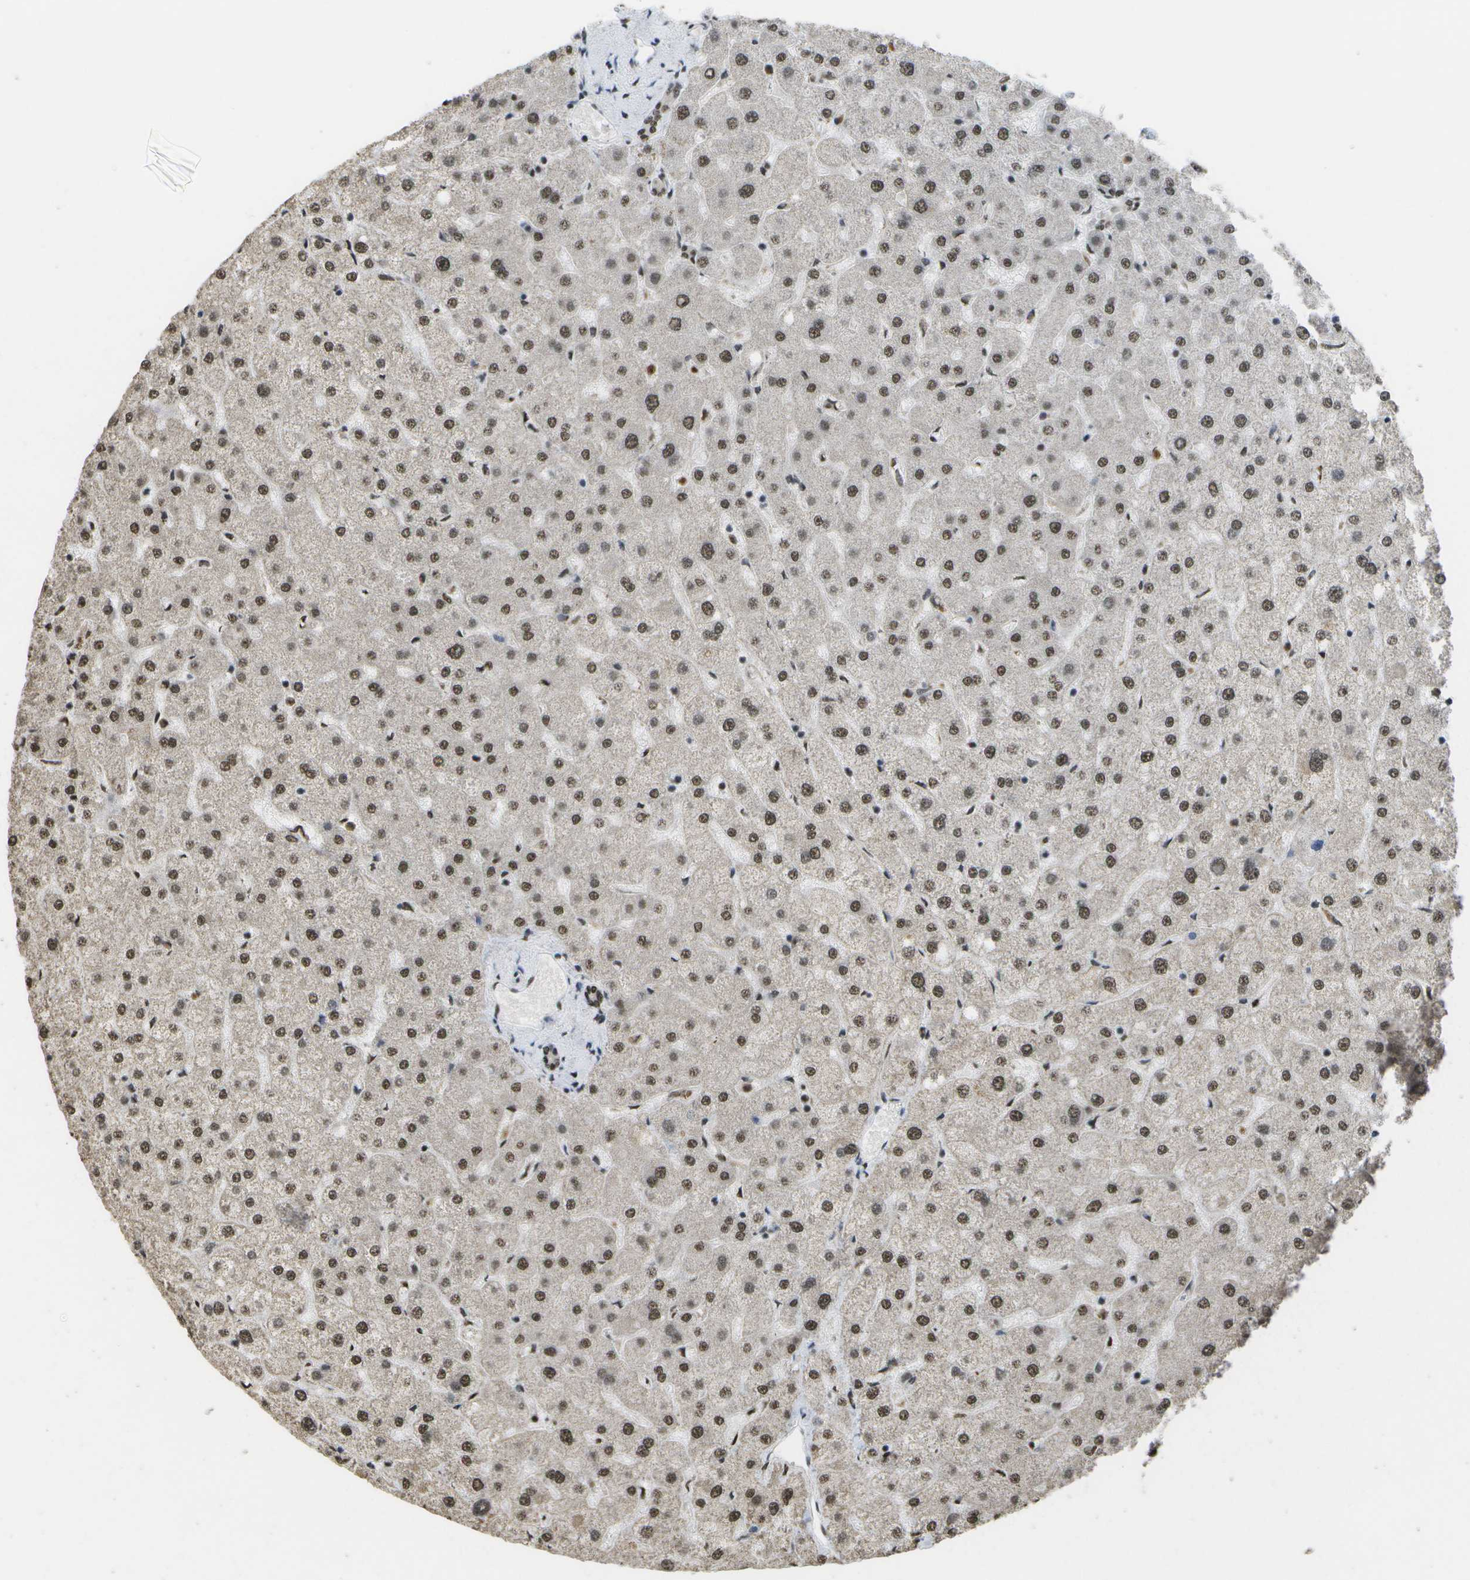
{"staining": {"intensity": "moderate", "quantity": ">75%", "location": "nuclear"}, "tissue": "liver", "cell_type": "Cholangiocytes", "image_type": "normal", "snomed": [{"axis": "morphology", "description": "Normal tissue, NOS"}, {"axis": "topography", "description": "Liver"}], "caption": "Protein staining by immunohistochemistry displays moderate nuclear expression in about >75% of cholangiocytes in benign liver.", "gene": "SPEN", "patient": {"sex": "male", "age": 73}}